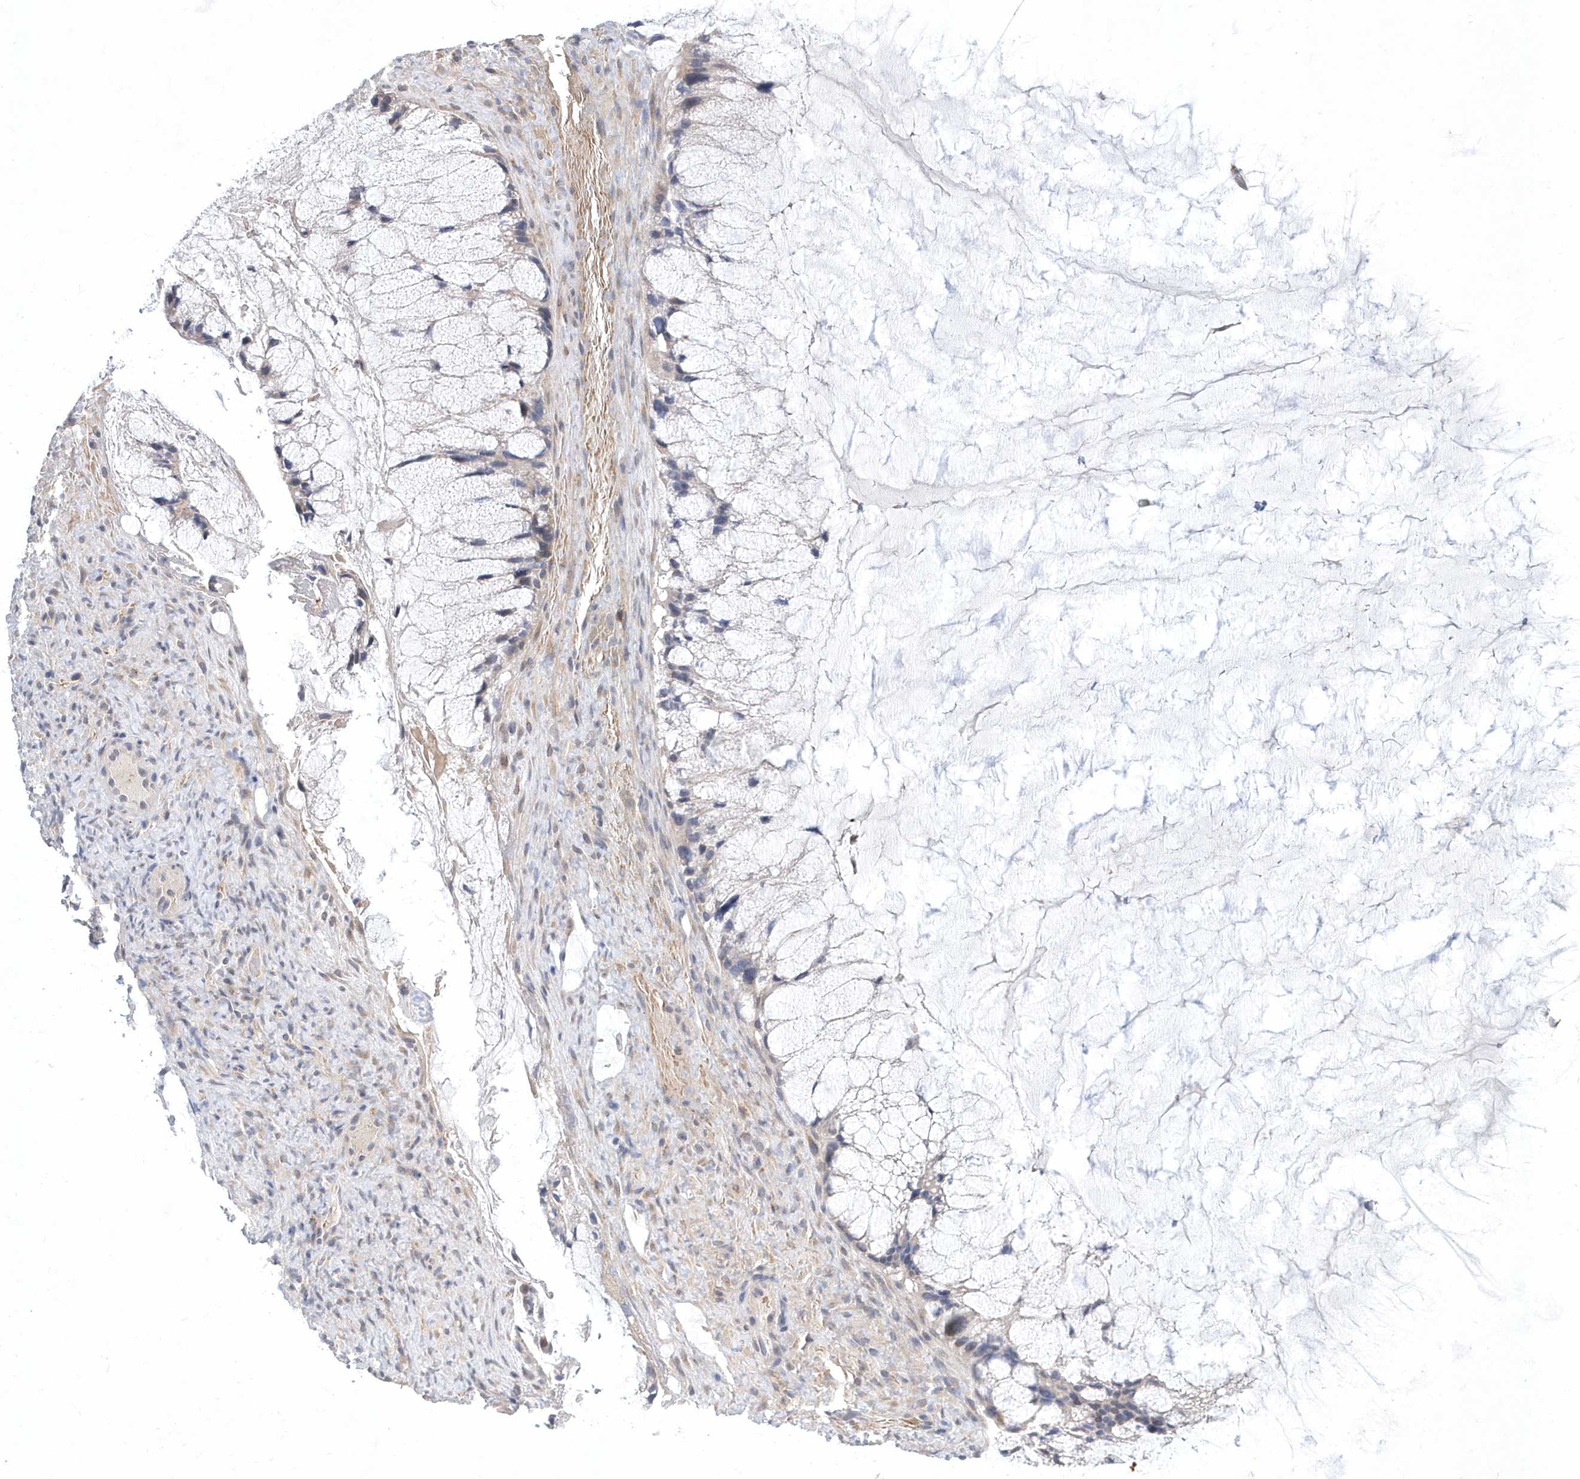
{"staining": {"intensity": "negative", "quantity": "none", "location": "none"}, "tissue": "ovarian cancer", "cell_type": "Tumor cells", "image_type": "cancer", "snomed": [{"axis": "morphology", "description": "Cystadenocarcinoma, mucinous, NOS"}, {"axis": "topography", "description": "Ovary"}], "caption": "Immunohistochemistry (IHC) of ovarian cancer (mucinous cystadenocarcinoma) shows no staining in tumor cells.", "gene": "TSPEAR", "patient": {"sex": "female", "age": 37}}